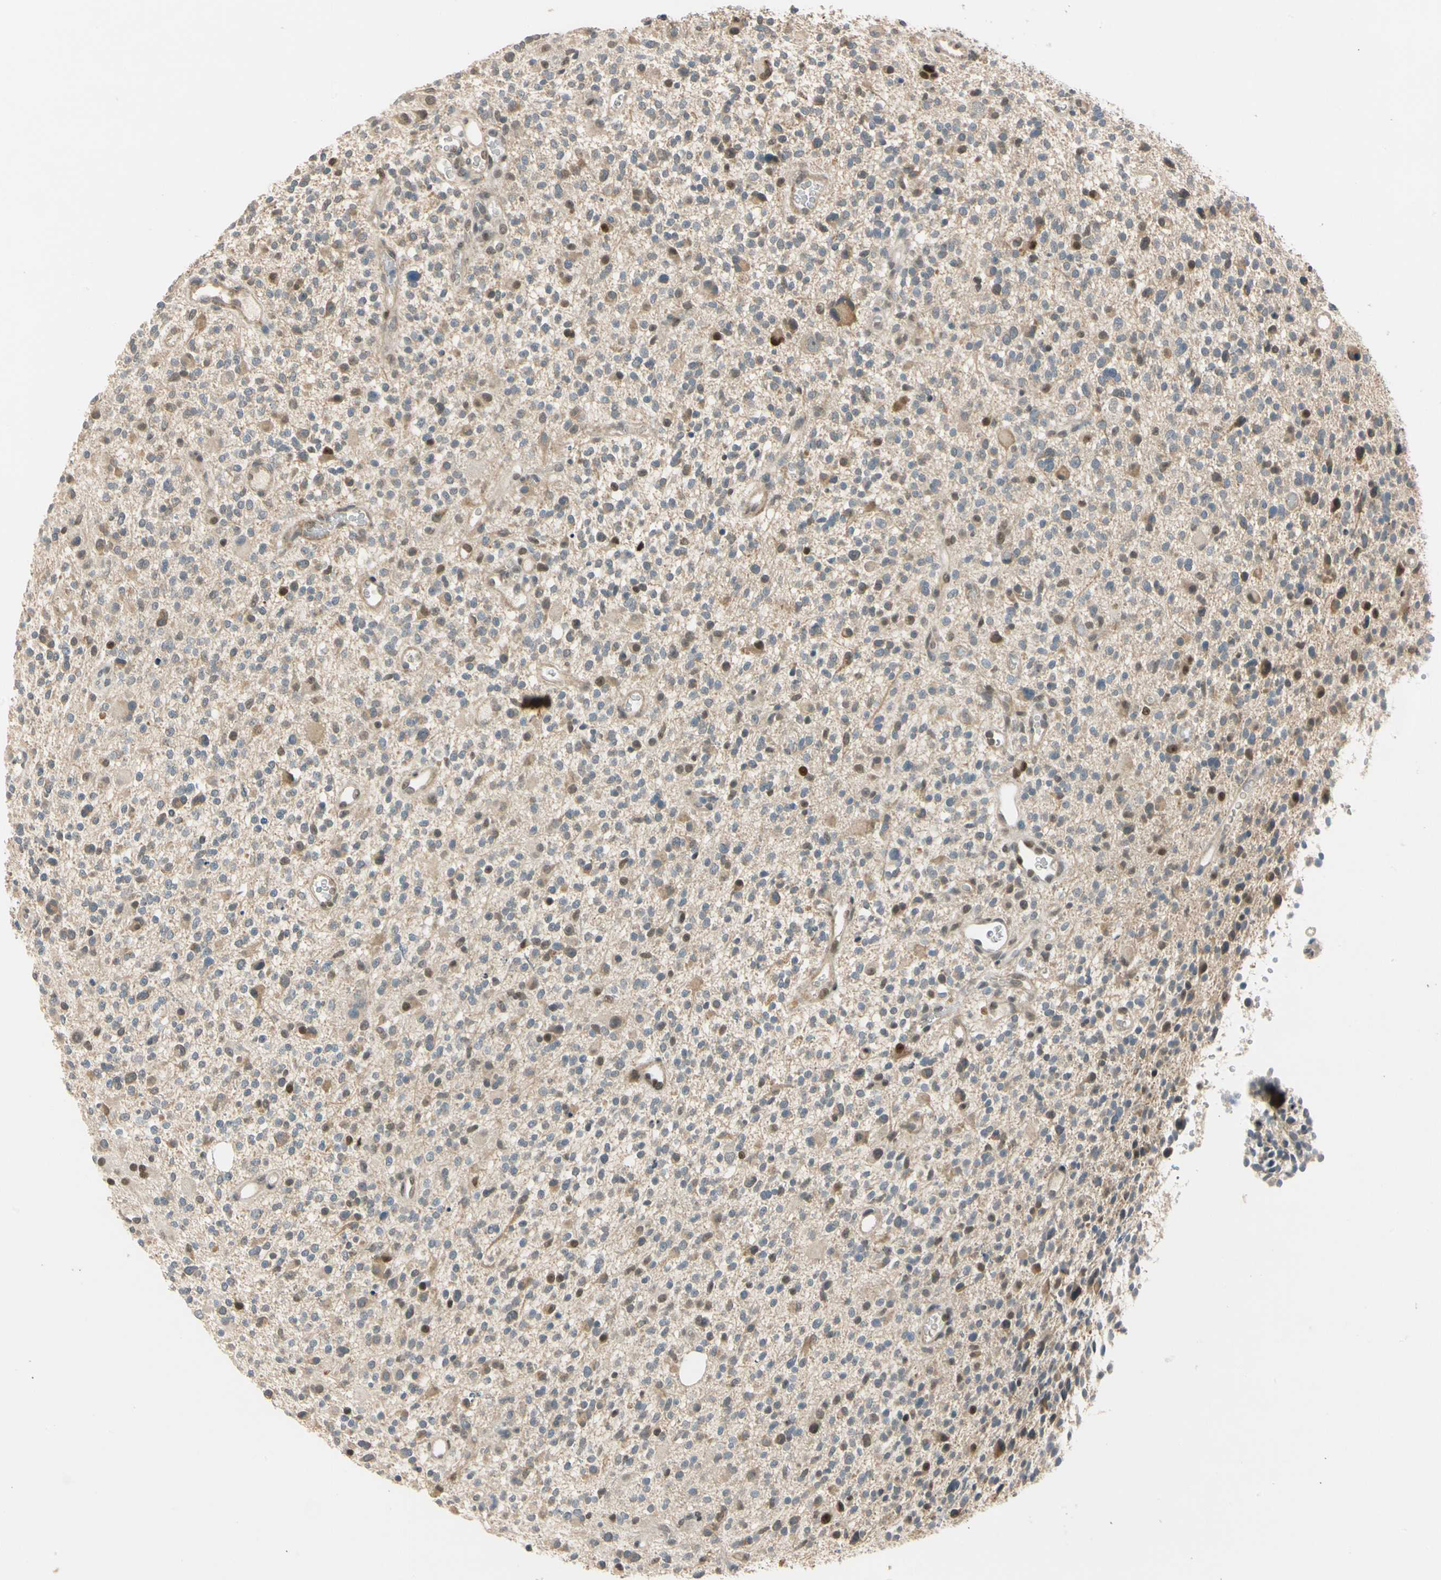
{"staining": {"intensity": "moderate", "quantity": "25%-75%", "location": "cytoplasmic/membranous,nuclear"}, "tissue": "glioma", "cell_type": "Tumor cells", "image_type": "cancer", "snomed": [{"axis": "morphology", "description": "Glioma, malignant, High grade"}, {"axis": "topography", "description": "Brain"}], "caption": "Immunohistochemical staining of human malignant glioma (high-grade) shows moderate cytoplasmic/membranous and nuclear protein expression in approximately 25%-75% of tumor cells.", "gene": "RIOX2", "patient": {"sex": "male", "age": 48}}